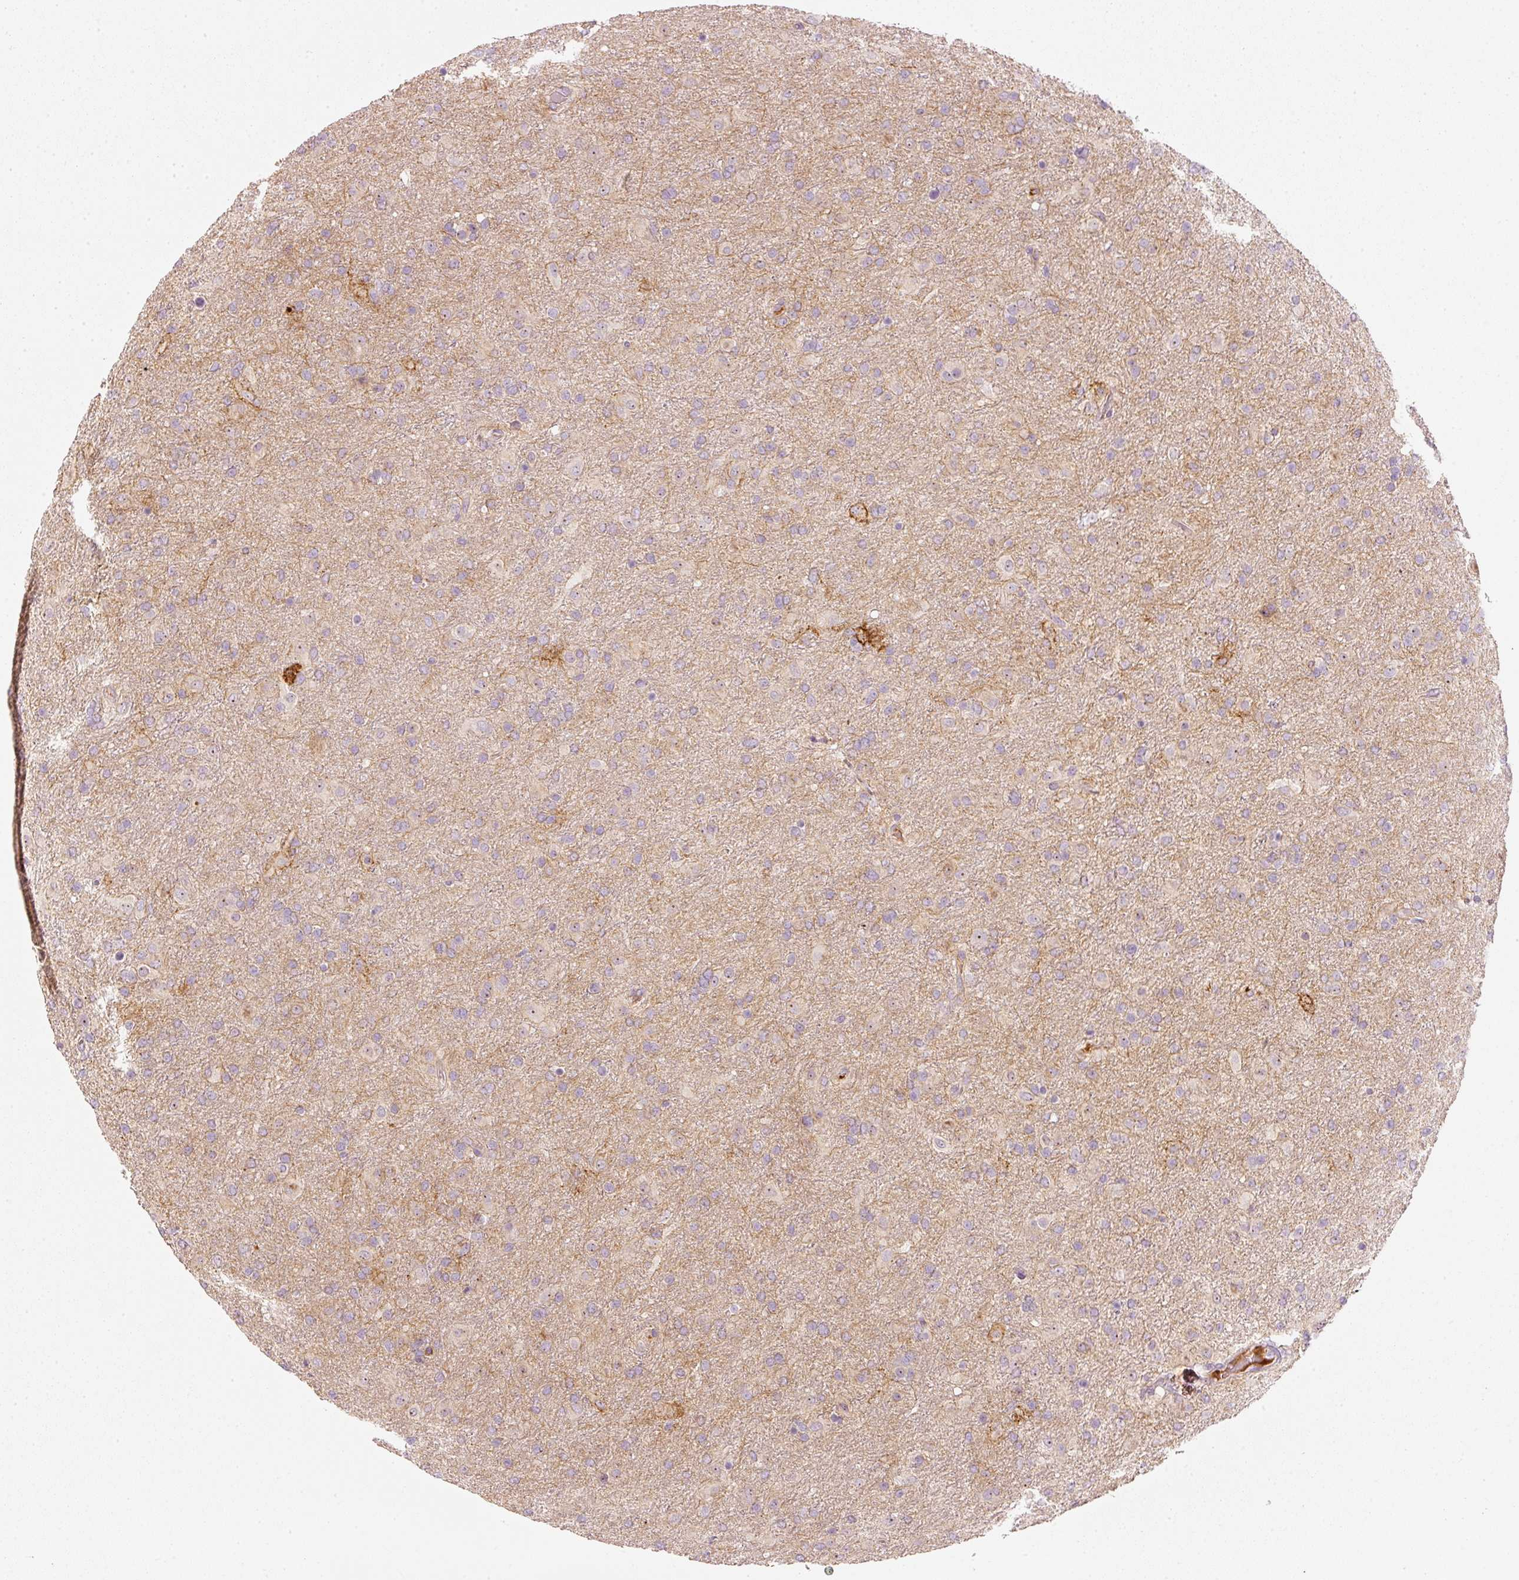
{"staining": {"intensity": "weak", "quantity": "25%-75%", "location": "cytoplasmic/membranous"}, "tissue": "glioma", "cell_type": "Tumor cells", "image_type": "cancer", "snomed": [{"axis": "morphology", "description": "Glioma, malignant, Low grade"}, {"axis": "topography", "description": "Brain"}], "caption": "Protein staining shows weak cytoplasmic/membranous expression in about 25%-75% of tumor cells in glioma.", "gene": "VCAM1", "patient": {"sex": "male", "age": 65}}